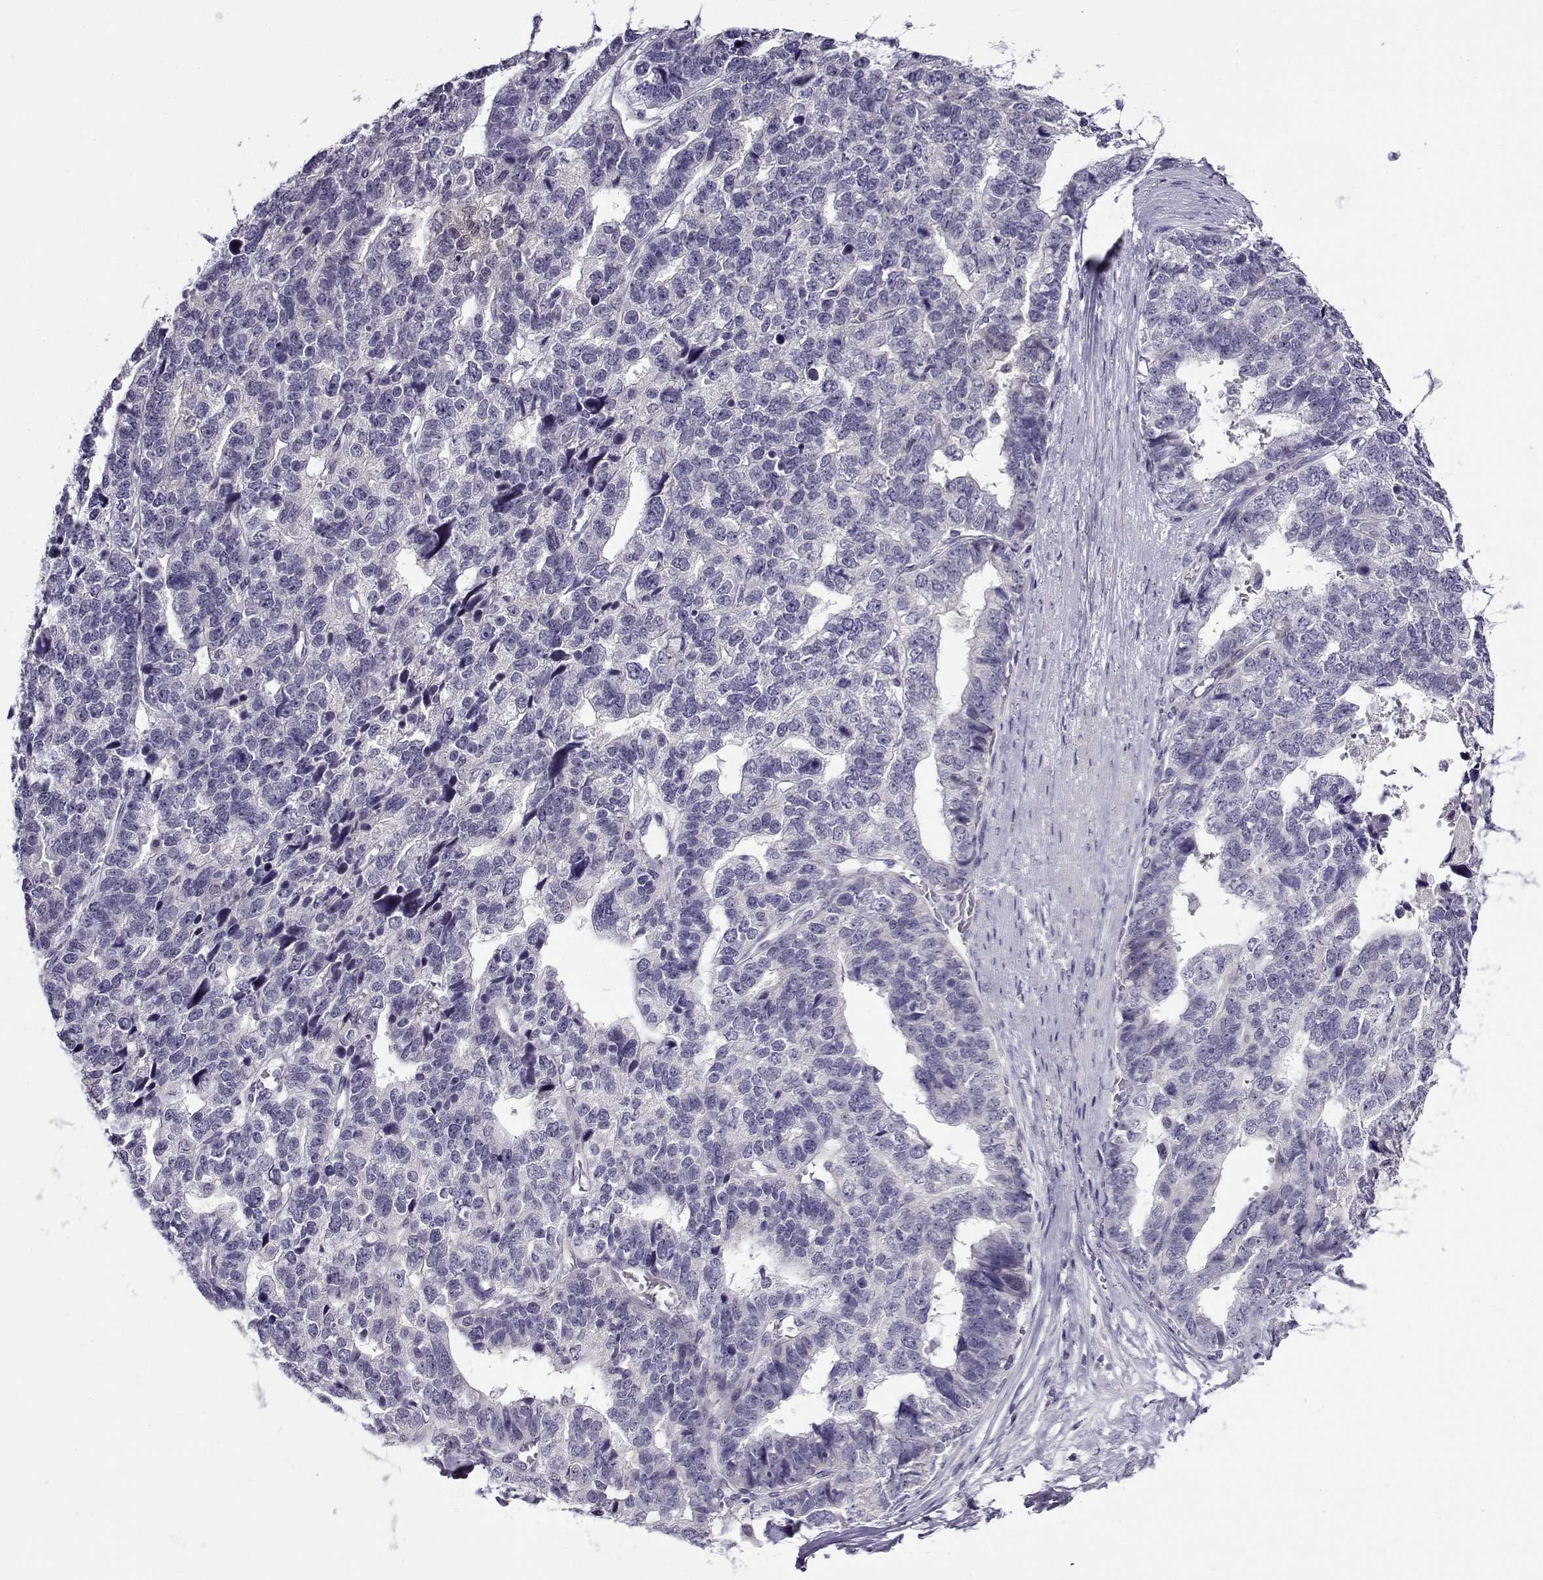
{"staining": {"intensity": "negative", "quantity": "none", "location": "none"}, "tissue": "stomach cancer", "cell_type": "Tumor cells", "image_type": "cancer", "snomed": [{"axis": "morphology", "description": "Adenocarcinoma, NOS"}, {"axis": "topography", "description": "Stomach"}], "caption": "Protein analysis of stomach cancer demonstrates no significant staining in tumor cells. (DAB (3,3'-diaminobenzidine) immunohistochemistry (IHC), high magnification).", "gene": "FEZF1", "patient": {"sex": "male", "age": 69}}